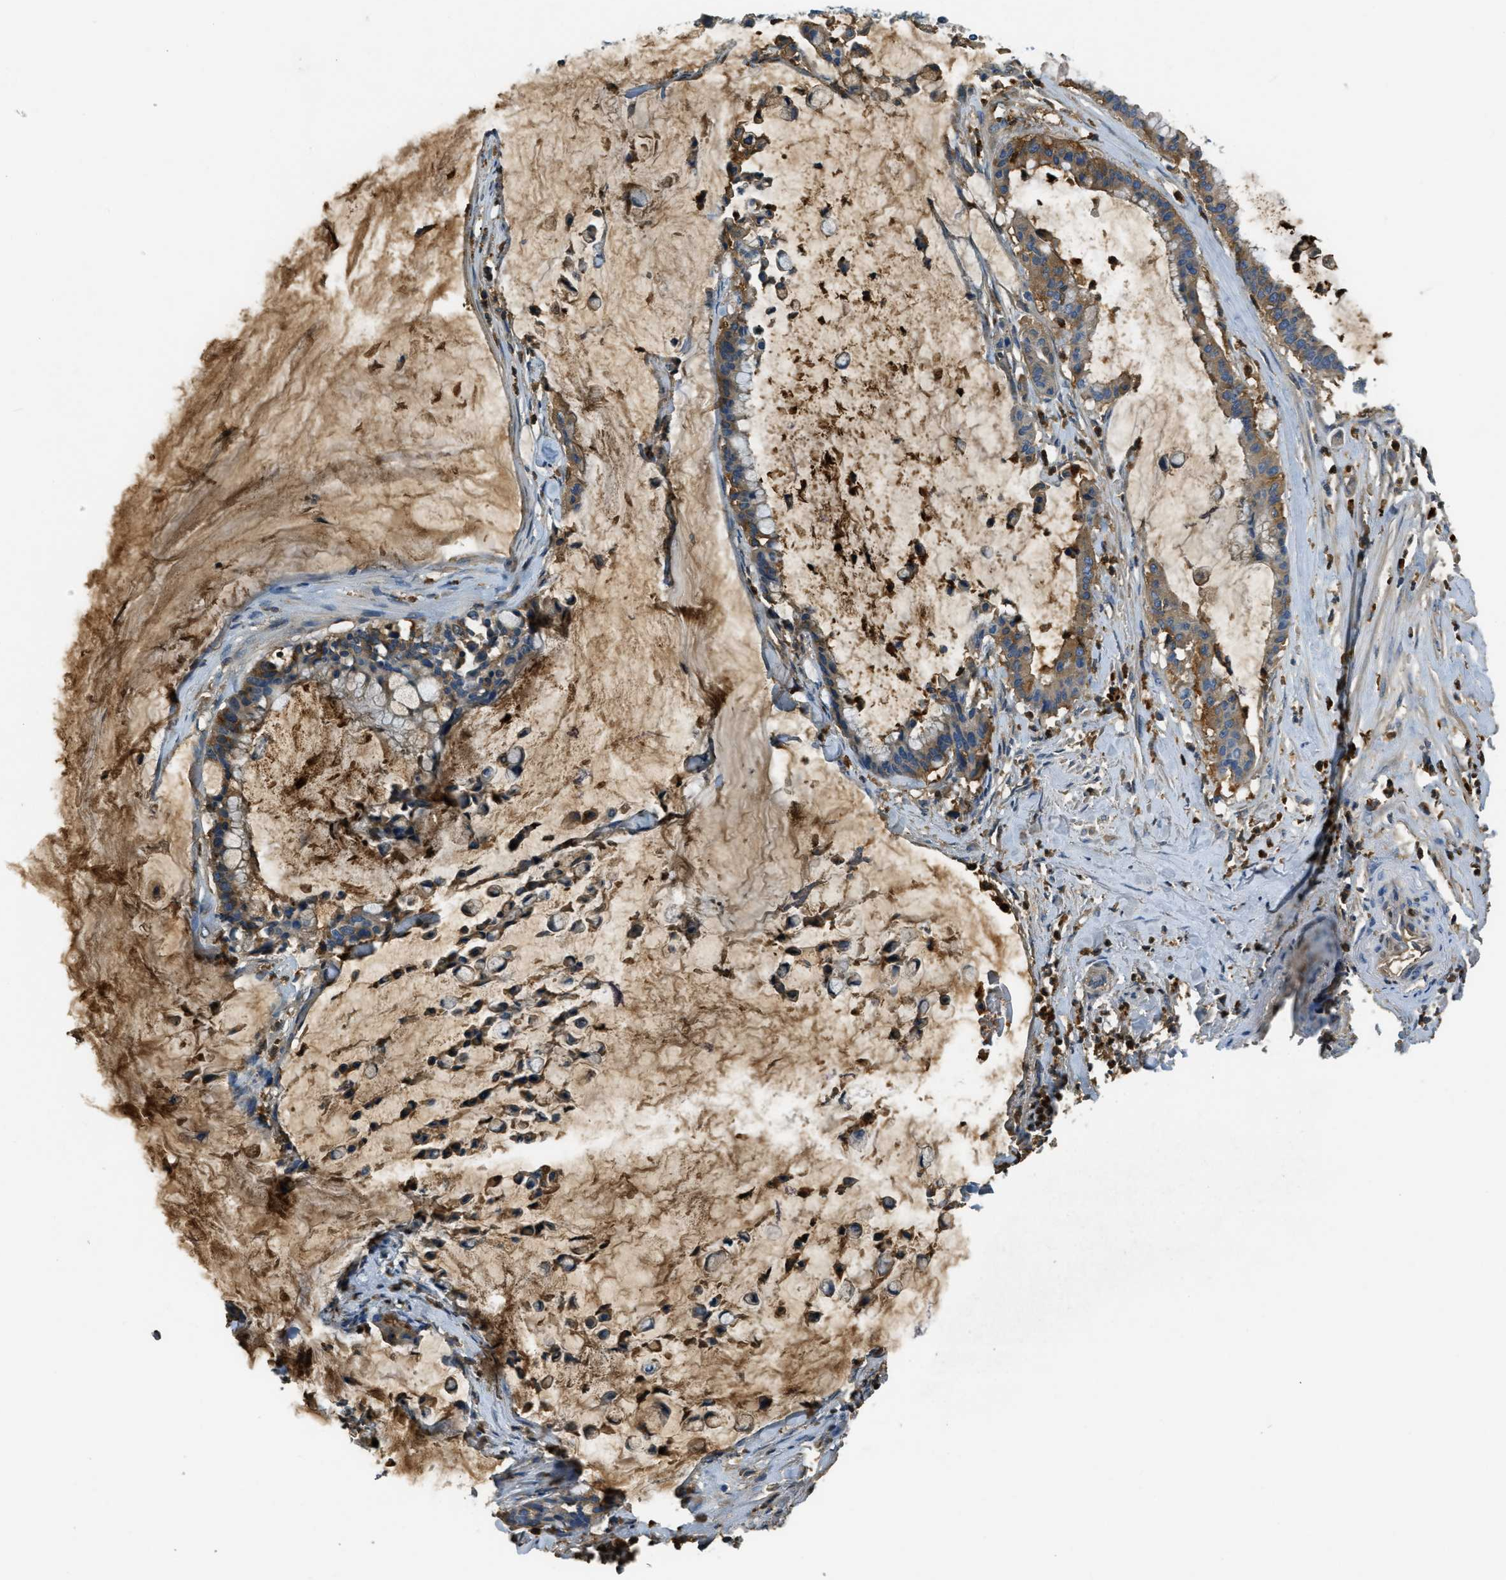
{"staining": {"intensity": "moderate", "quantity": ">75%", "location": "cytoplasmic/membranous"}, "tissue": "pancreatic cancer", "cell_type": "Tumor cells", "image_type": "cancer", "snomed": [{"axis": "morphology", "description": "Adenocarcinoma, NOS"}, {"axis": "topography", "description": "Pancreas"}], "caption": "Immunohistochemical staining of pancreatic cancer (adenocarcinoma) reveals medium levels of moderate cytoplasmic/membranous expression in approximately >75% of tumor cells.", "gene": "PRTN3", "patient": {"sex": "male", "age": 41}}